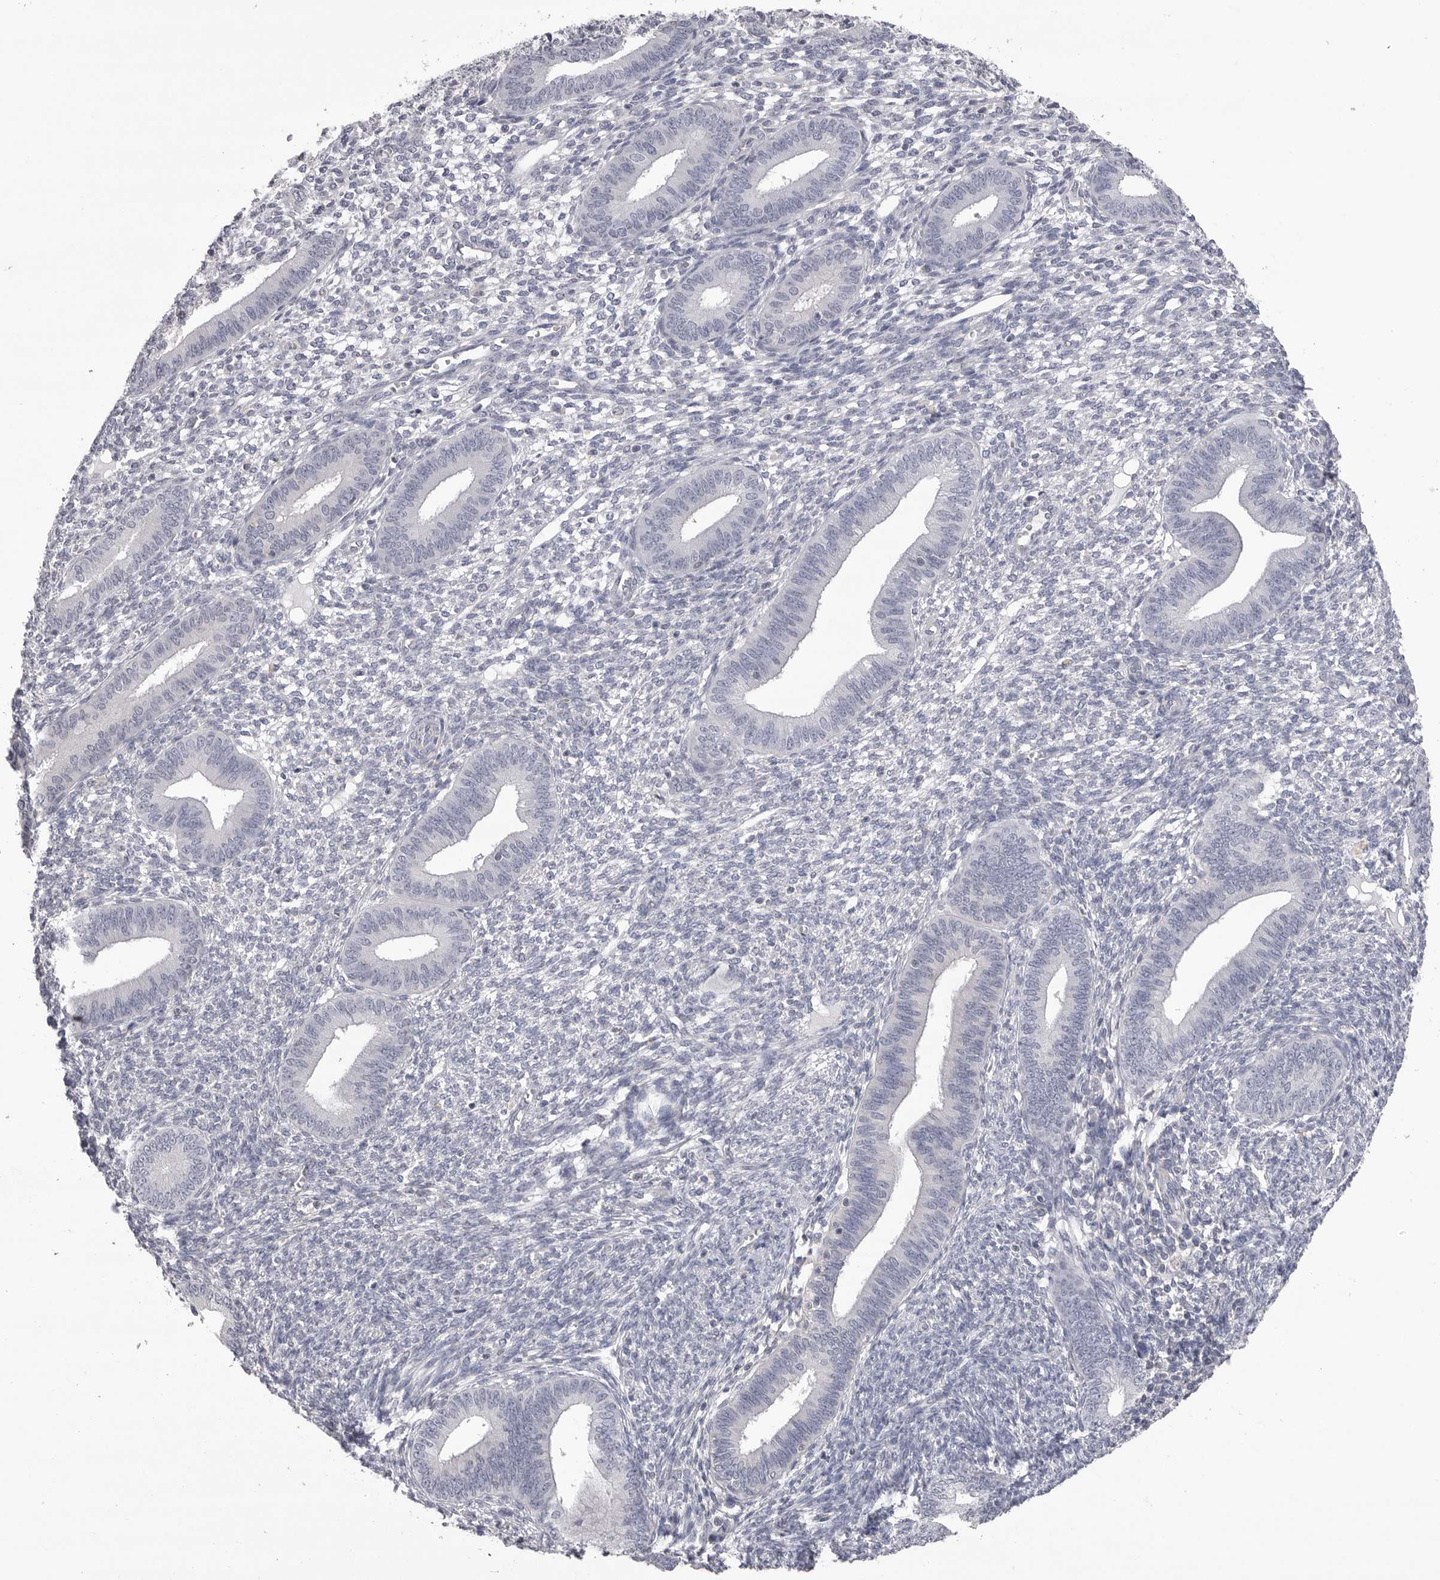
{"staining": {"intensity": "negative", "quantity": "none", "location": "none"}, "tissue": "endometrium", "cell_type": "Cells in endometrial stroma", "image_type": "normal", "snomed": [{"axis": "morphology", "description": "Normal tissue, NOS"}, {"axis": "topography", "description": "Endometrium"}], "caption": "High magnification brightfield microscopy of normal endometrium stained with DAB (3,3'-diaminobenzidine) (brown) and counterstained with hematoxylin (blue): cells in endometrial stroma show no significant staining. (DAB immunohistochemistry visualized using brightfield microscopy, high magnification).", "gene": "DLGAP3", "patient": {"sex": "female", "age": 46}}